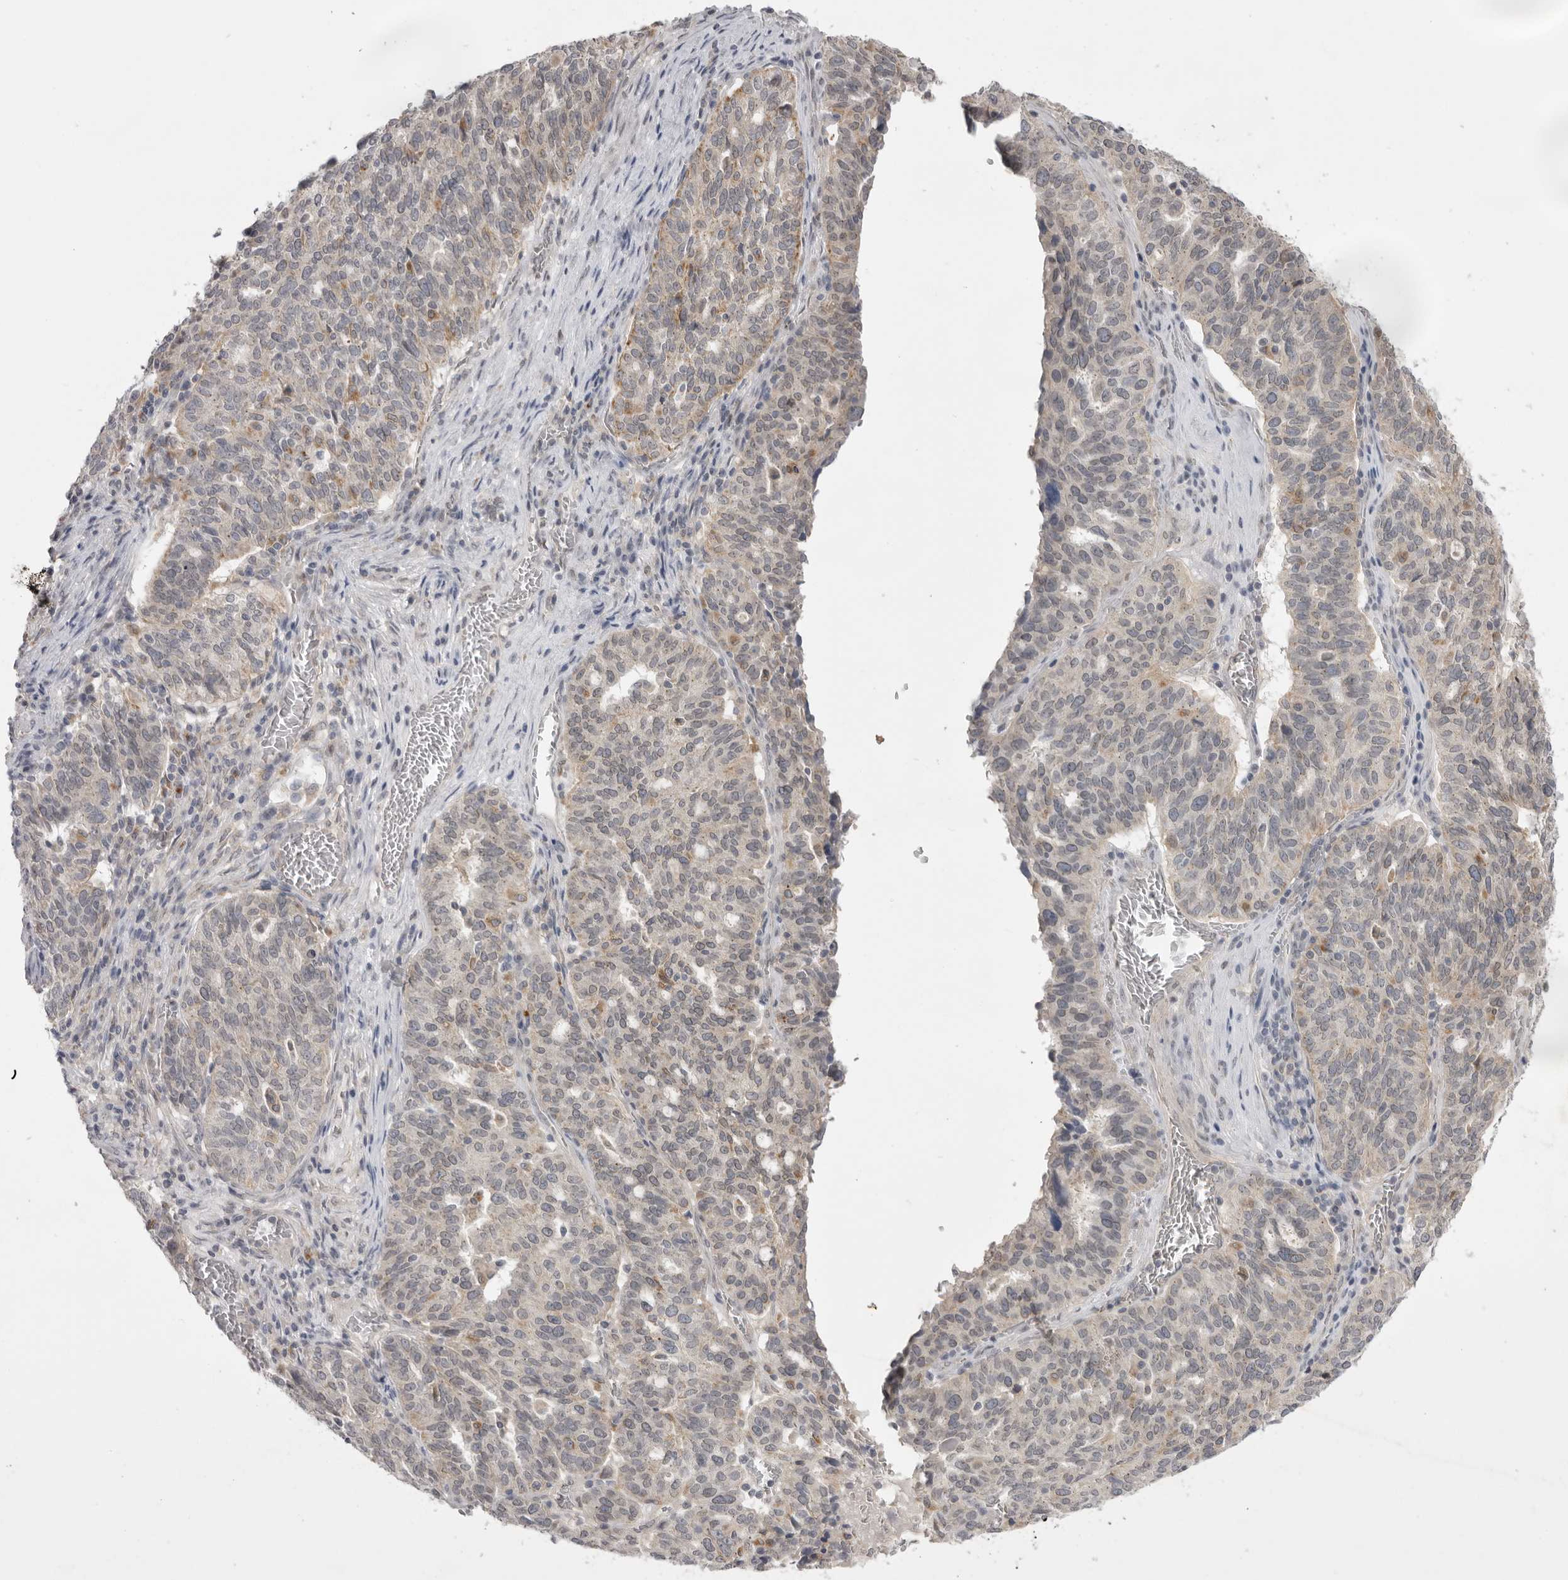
{"staining": {"intensity": "weak", "quantity": "25%-75%", "location": "cytoplasmic/membranous"}, "tissue": "ovarian cancer", "cell_type": "Tumor cells", "image_type": "cancer", "snomed": [{"axis": "morphology", "description": "Cystadenocarcinoma, serous, NOS"}, {"axis": "topography", "description": "Ovary"}], "caption": "The histopathology image demonstrates immunohistochemical staining of ovarian cancer. There is weak cytoplasmic/membranous positivity is identified in about 25%-75% of tumor cells.", "gene": "TLR3", "patient": {"sex": "female", "age": 59}}